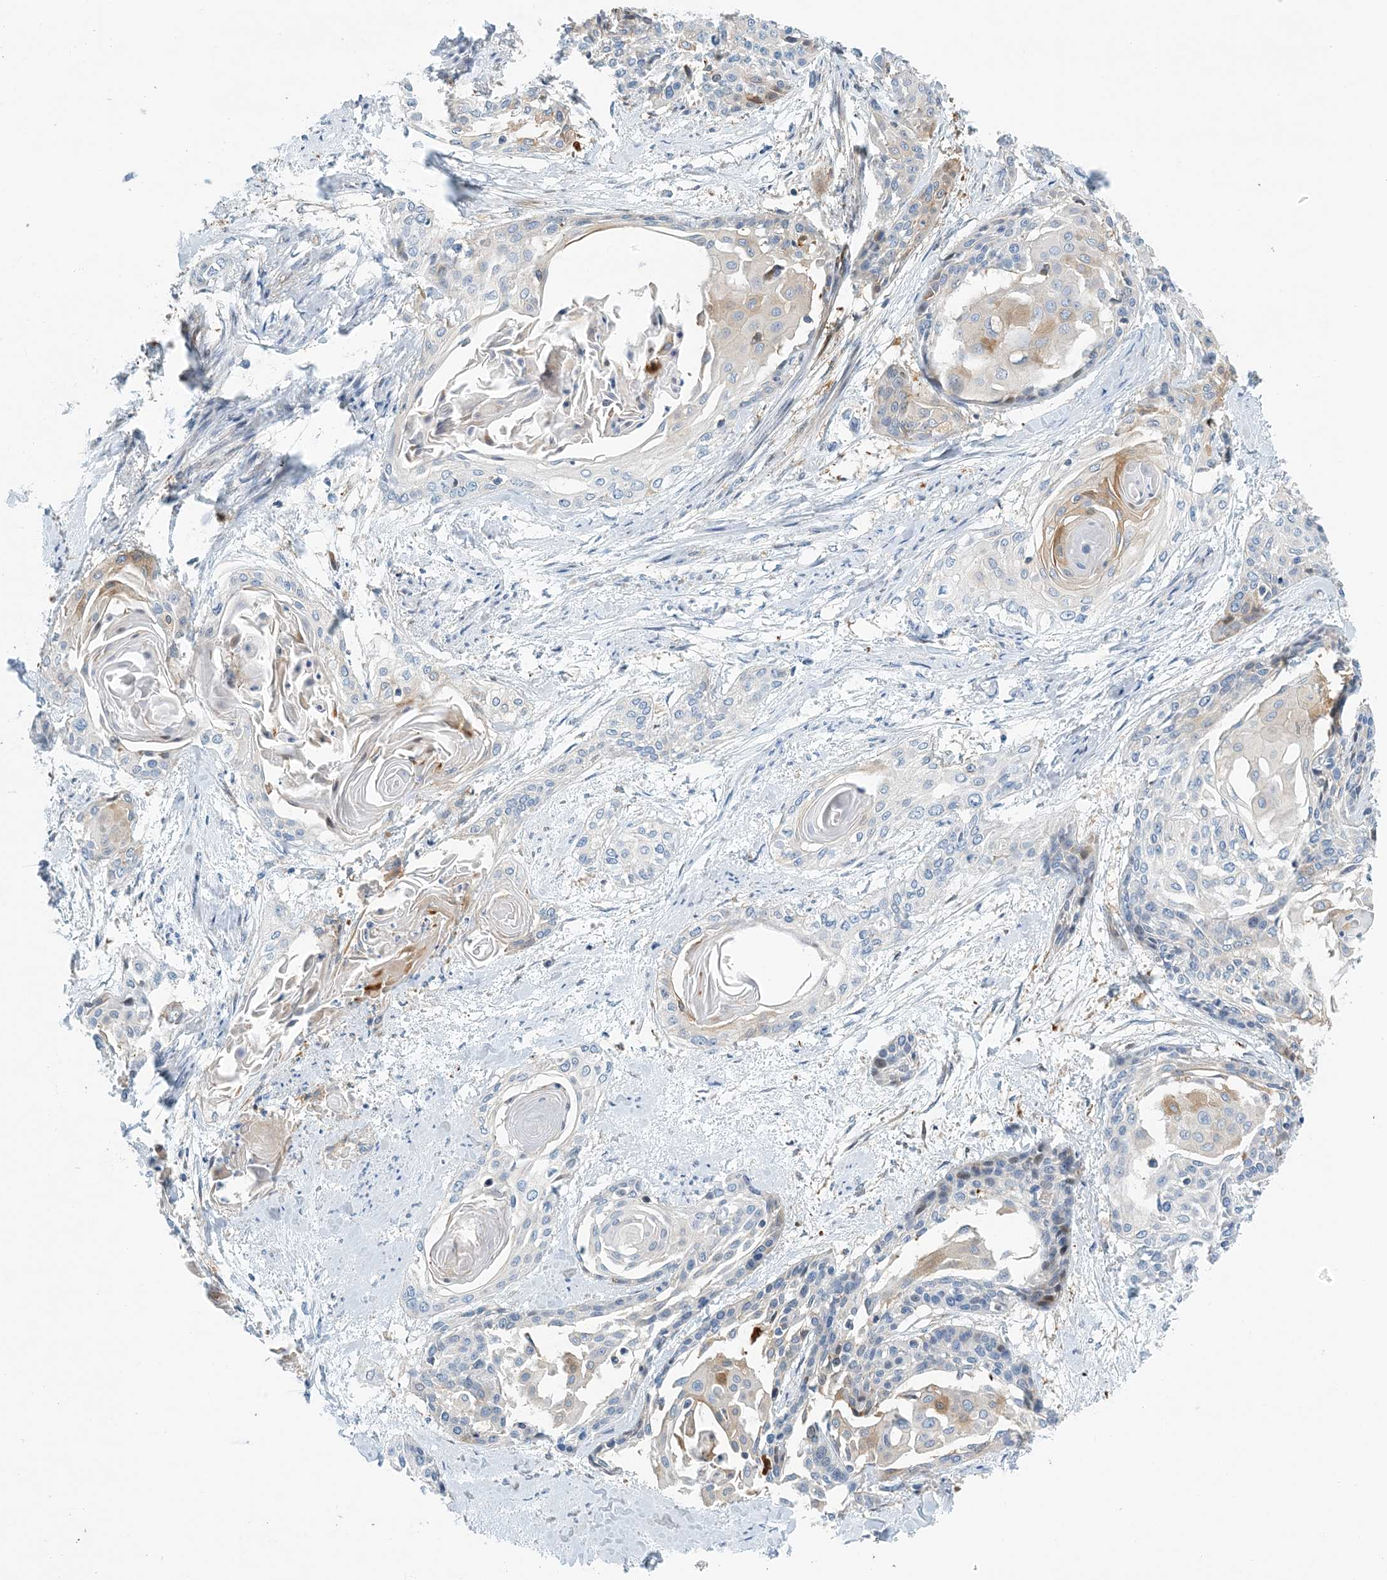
{"staining": {"intensity": "negative", "quantity": "none", "location": "none"}, "tissue": "cervical cancer", "cell_type": "Tumor cells", "image_type": "cancer", "snomed": [{"axis": "morphology", "description": "Squamous cell carcinoma, NOS"}, {"axis": "topography", "description": "Cervix"}], "caption": "An immunohistochemistry (IHC) image of squamous cell carcinoma (cervical) is shown. There is no staining in tumor cells of squamous cell carcinoma (cervical).", "gene": "PCDHA2", "patient": {"sex": "female", "age": 57}}